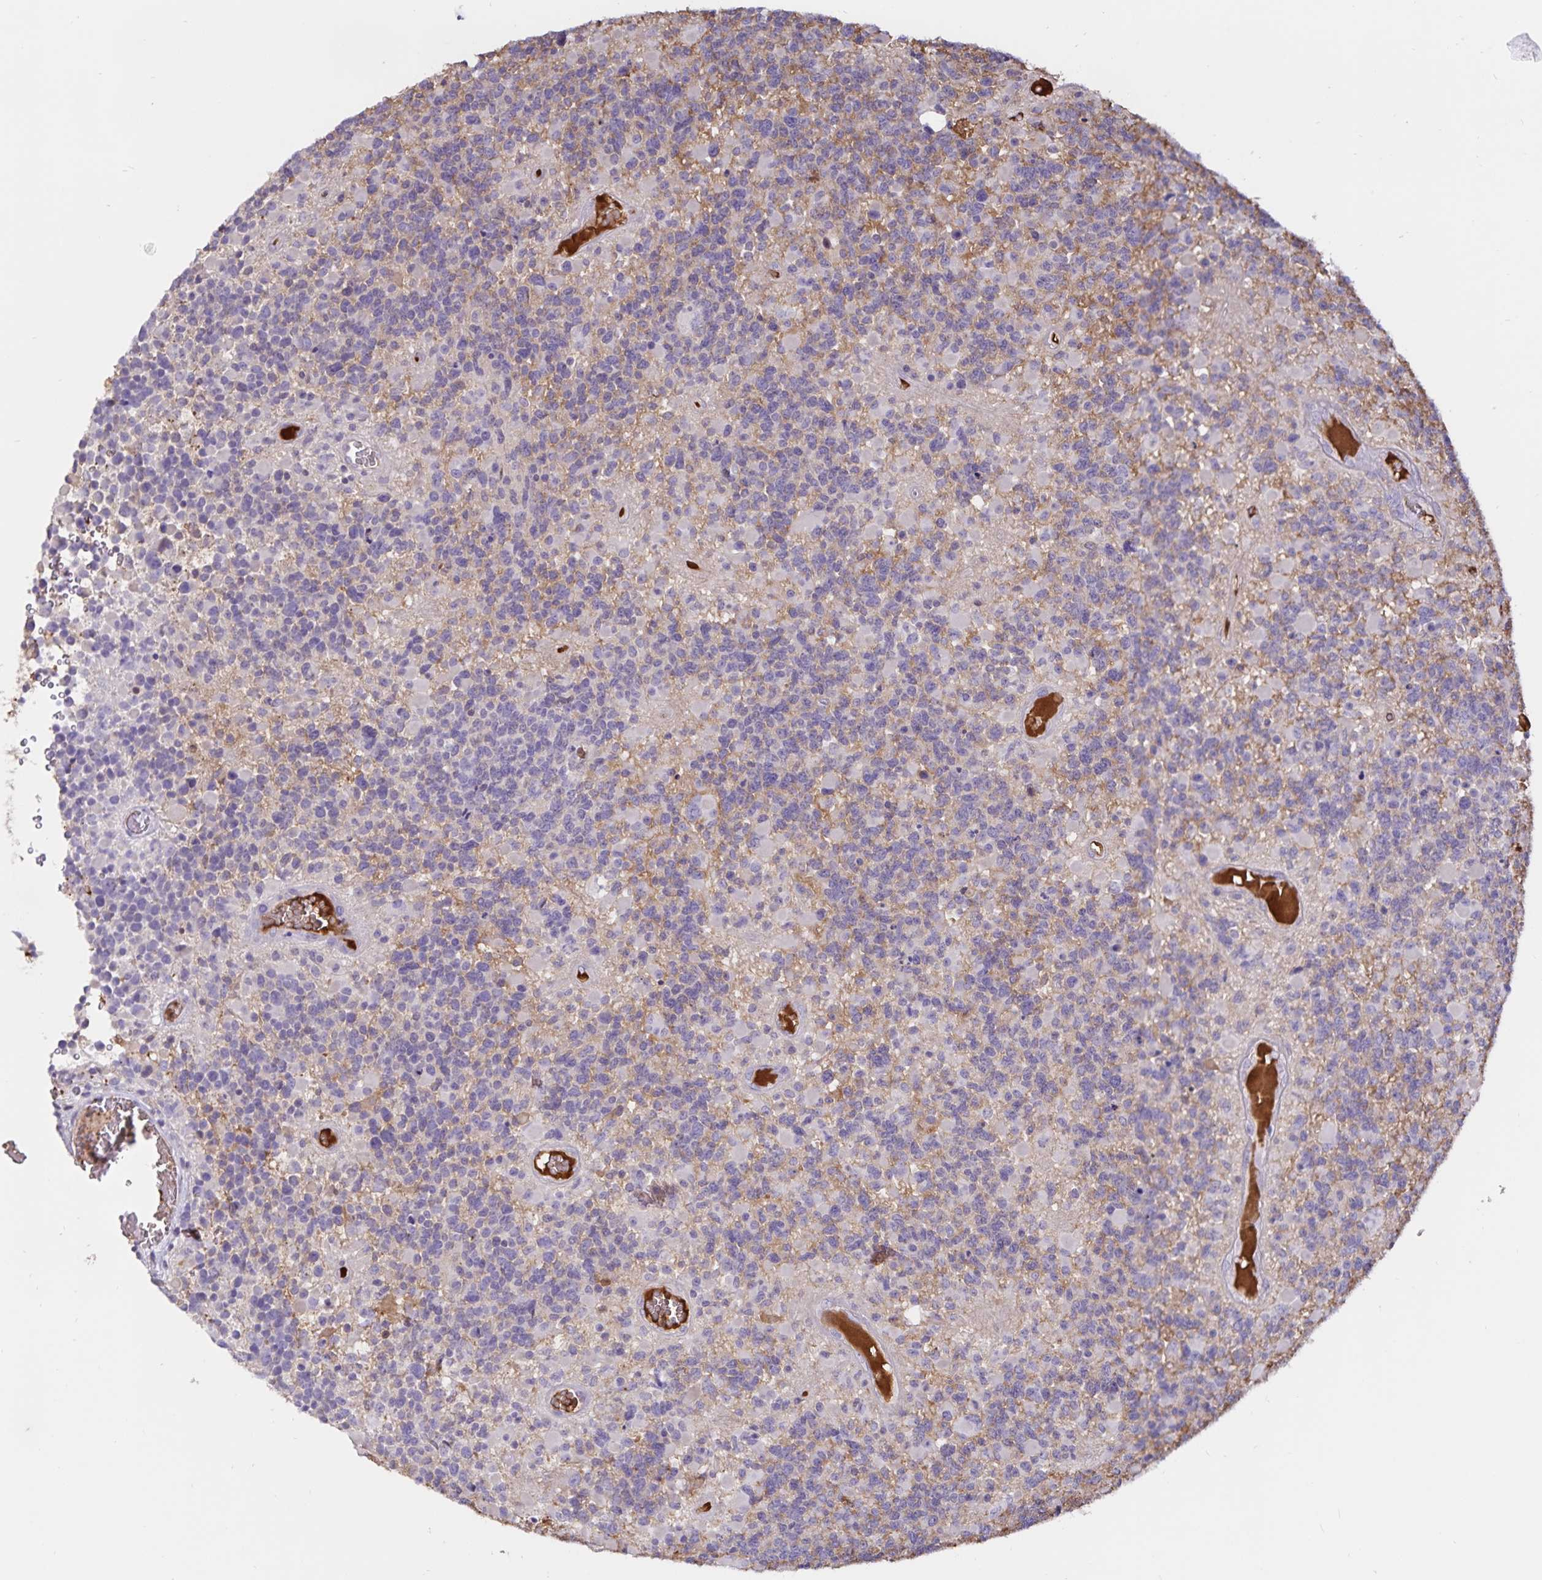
{"staining": {"intensity": "negative", "quantity": "none", "location": "none"}, "tissue": "glioma", "cell_type": "Tumor cells", "image_type": "cancer", "snomed": [{"axis": "morphology", "description": "Glioma, malignant, High grade"}, {"axis": "topography", "description": "Brain"}], "caption": "This is an immunohistochemistry image of glioma. There is no staining in tumor cells.", "gene": "FGG", "patient": {"sex": "female", "age": 40}}